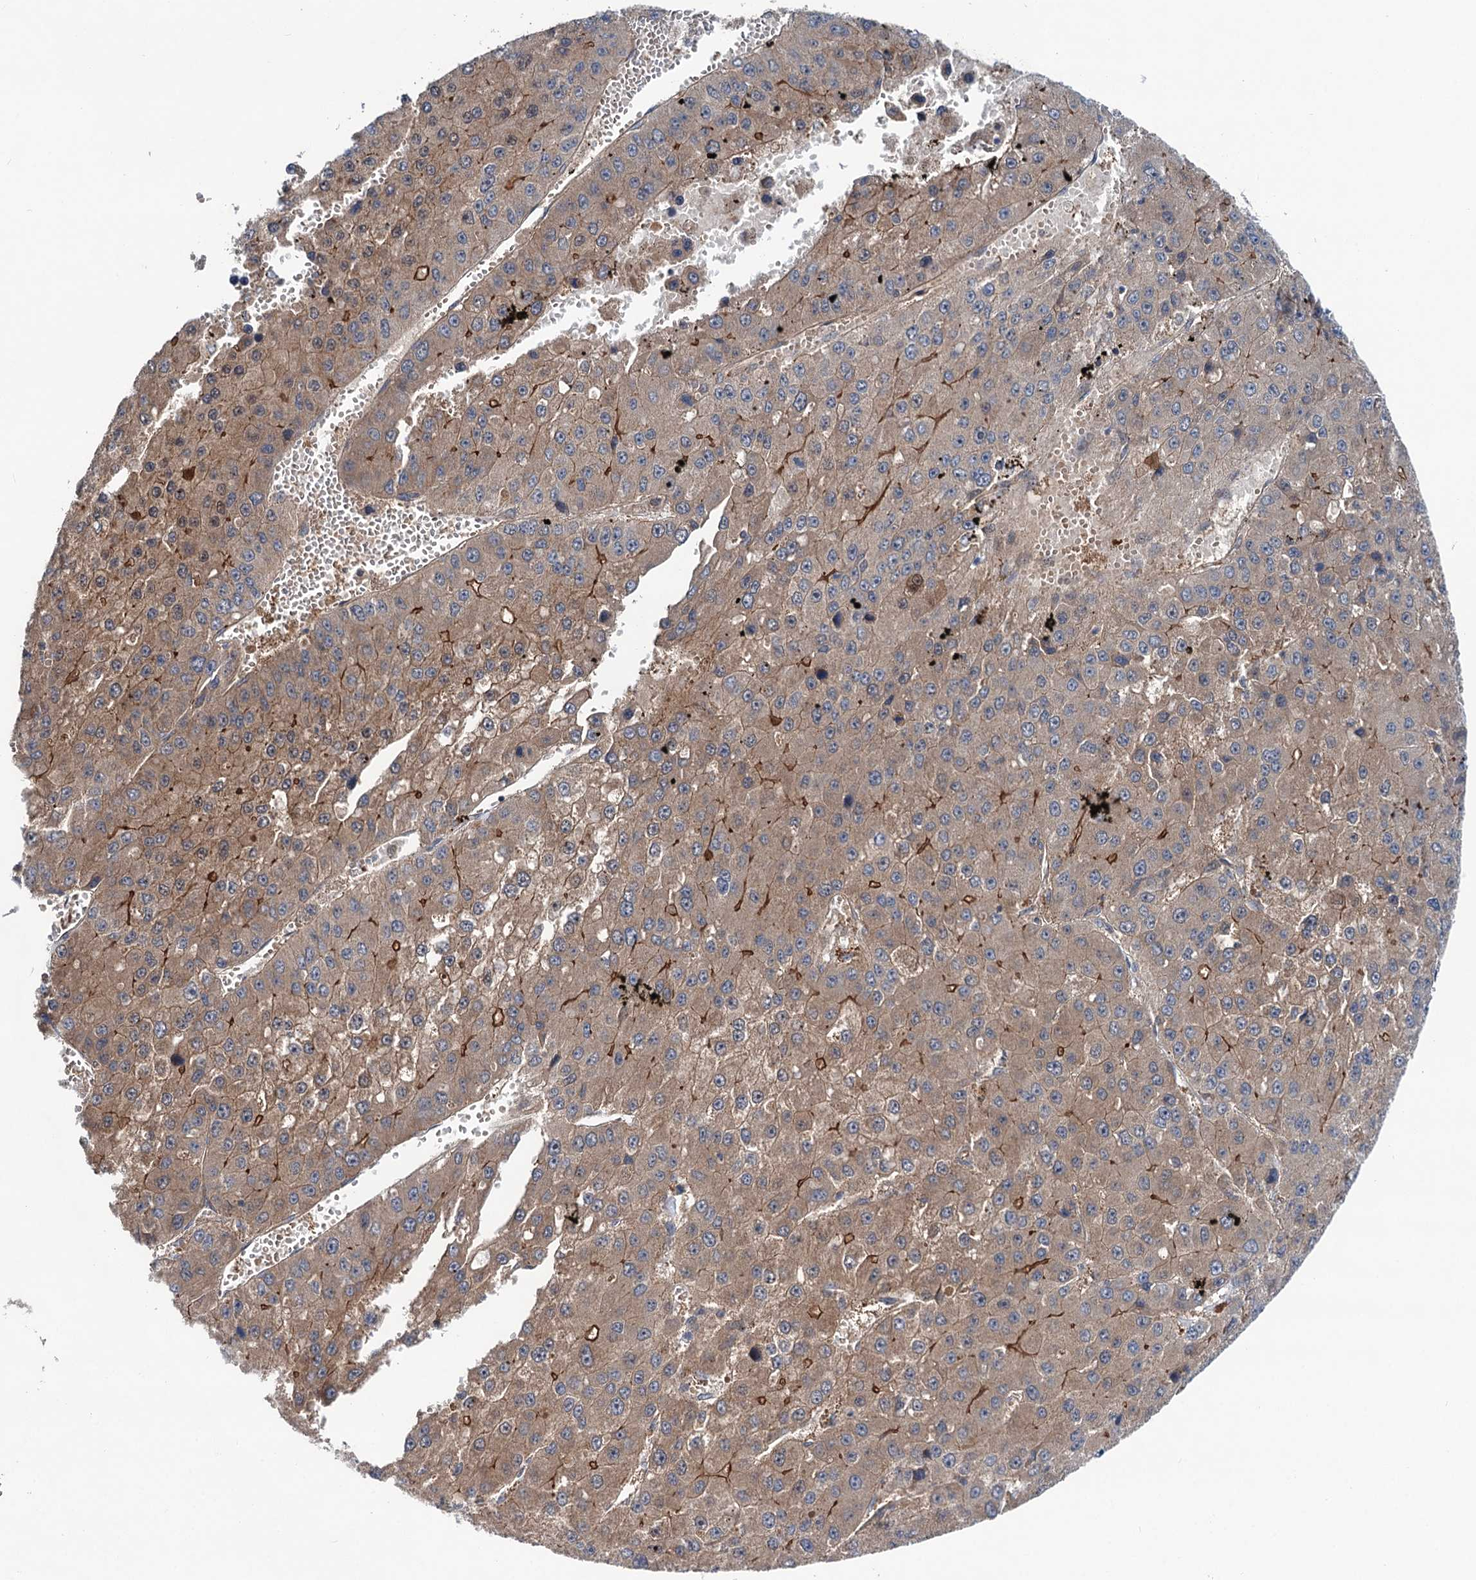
{"staining": {"intensity": "moderate", "quantity": "25%-75%", "location": "cytoplasmic/membranous"}, "tissue": "liver cancer", "cell_type": "Tumor cells", "image_type": "cancer", "snomed": [{"axis": "morphology", "description": "Carcinoma, Hepatocellular, NOS"}, {"axis": "topography", "description": "Liver"}], "caption": "Immunohistochemical staining of hepatocellular carcinoma (liver) reveals medium levels of moderate cytoplasmic/membranous protein expression in approximately 25%-75% of tumor cells.", "gene": "ADGRG4", "patient": {"sex": "female", "age": 73}}